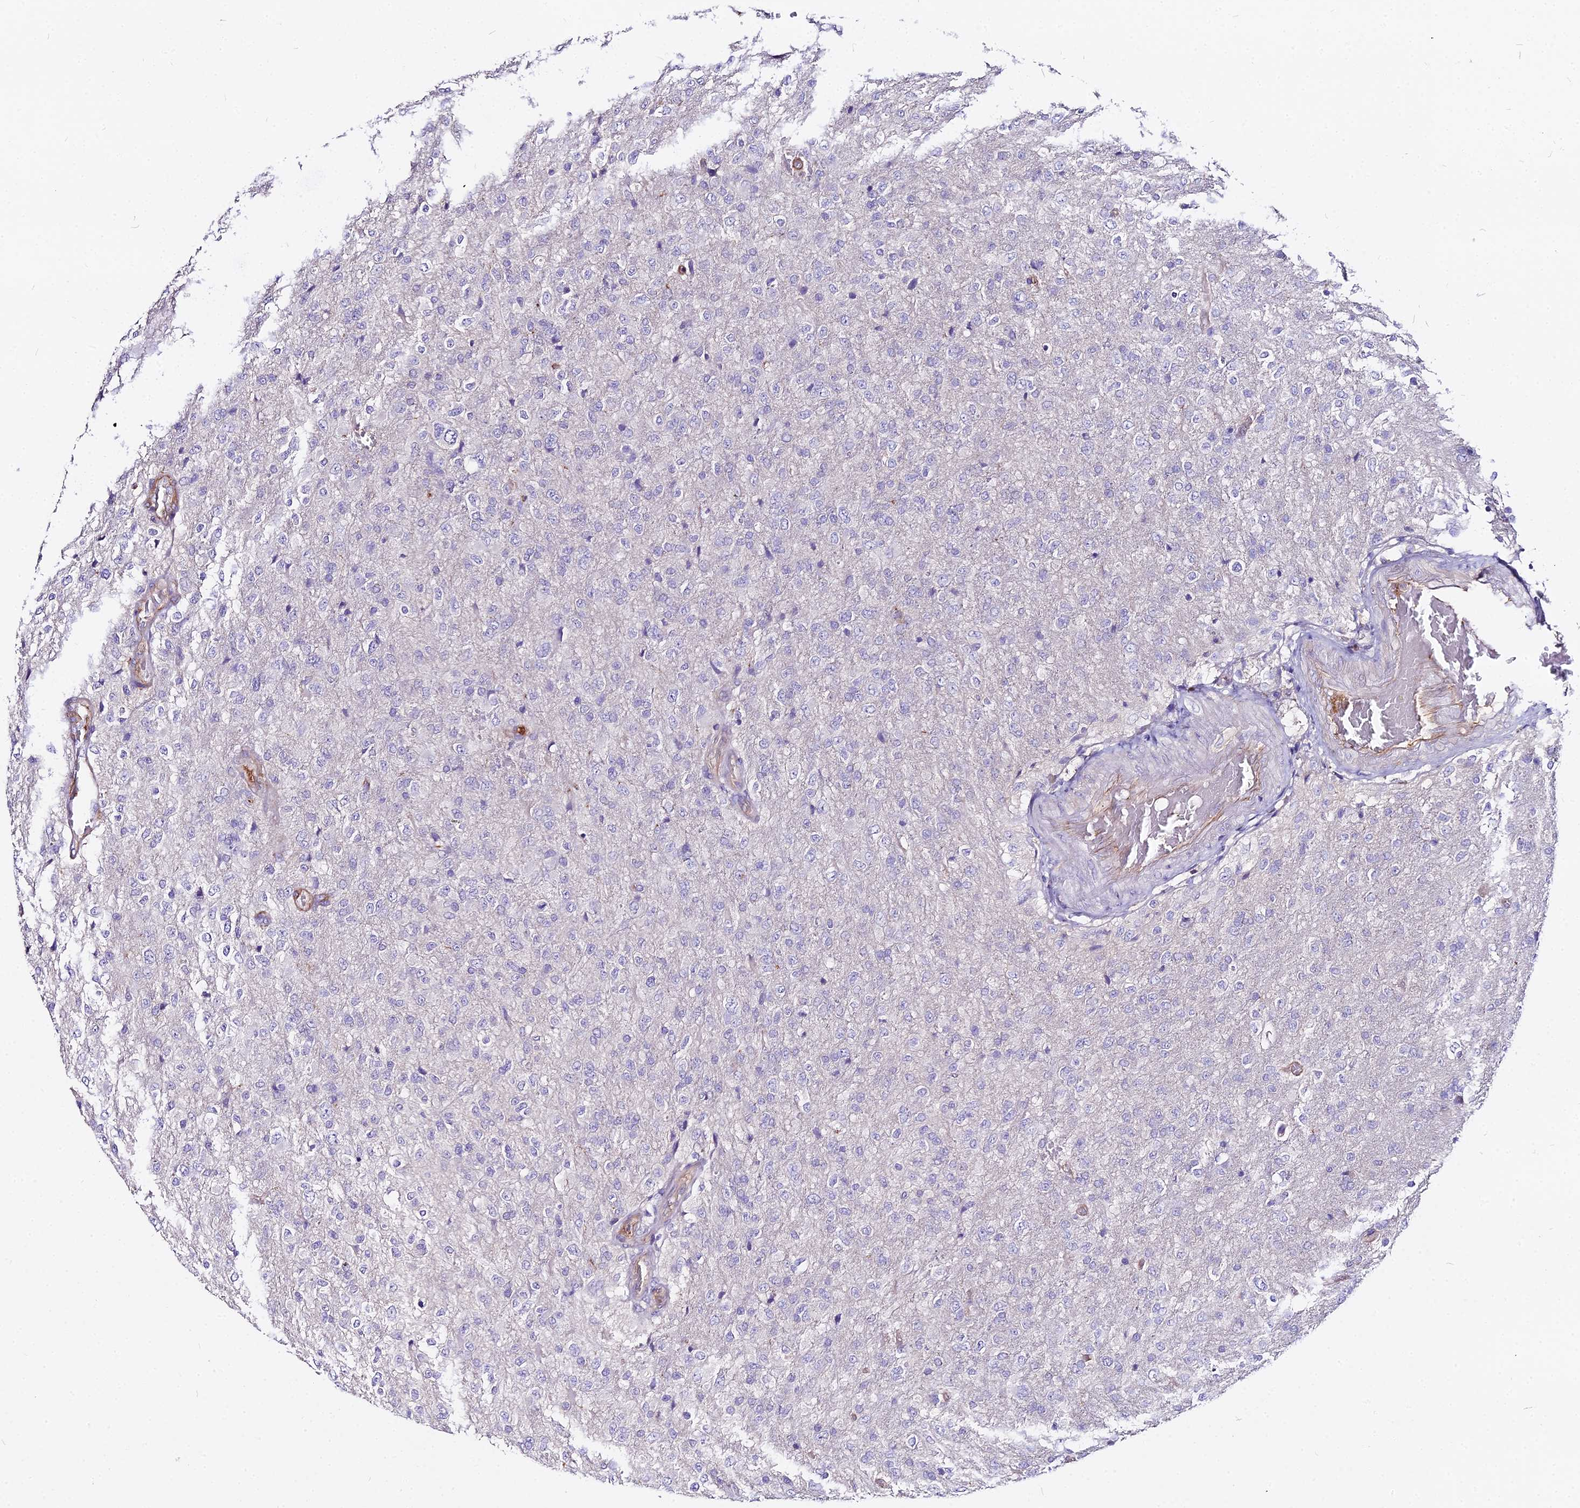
{"staining": {"intensity": "negative", "quantity": "none", "location": "none"}, "tissue": "glioma", "cell_type": "Tumor cells", "image_type": "cancer", "snomed": [{"axis": "morphology", "description": "Glioma, malignant, High grade"}, {"axis": "topography", "description": "Brain"}], "caption": "The histopathology image reveals no staining of tumor cells in malignant glioma (high-grade).", "gene": "GLYAT", "patient": {"sex": "female", "age": 74}}